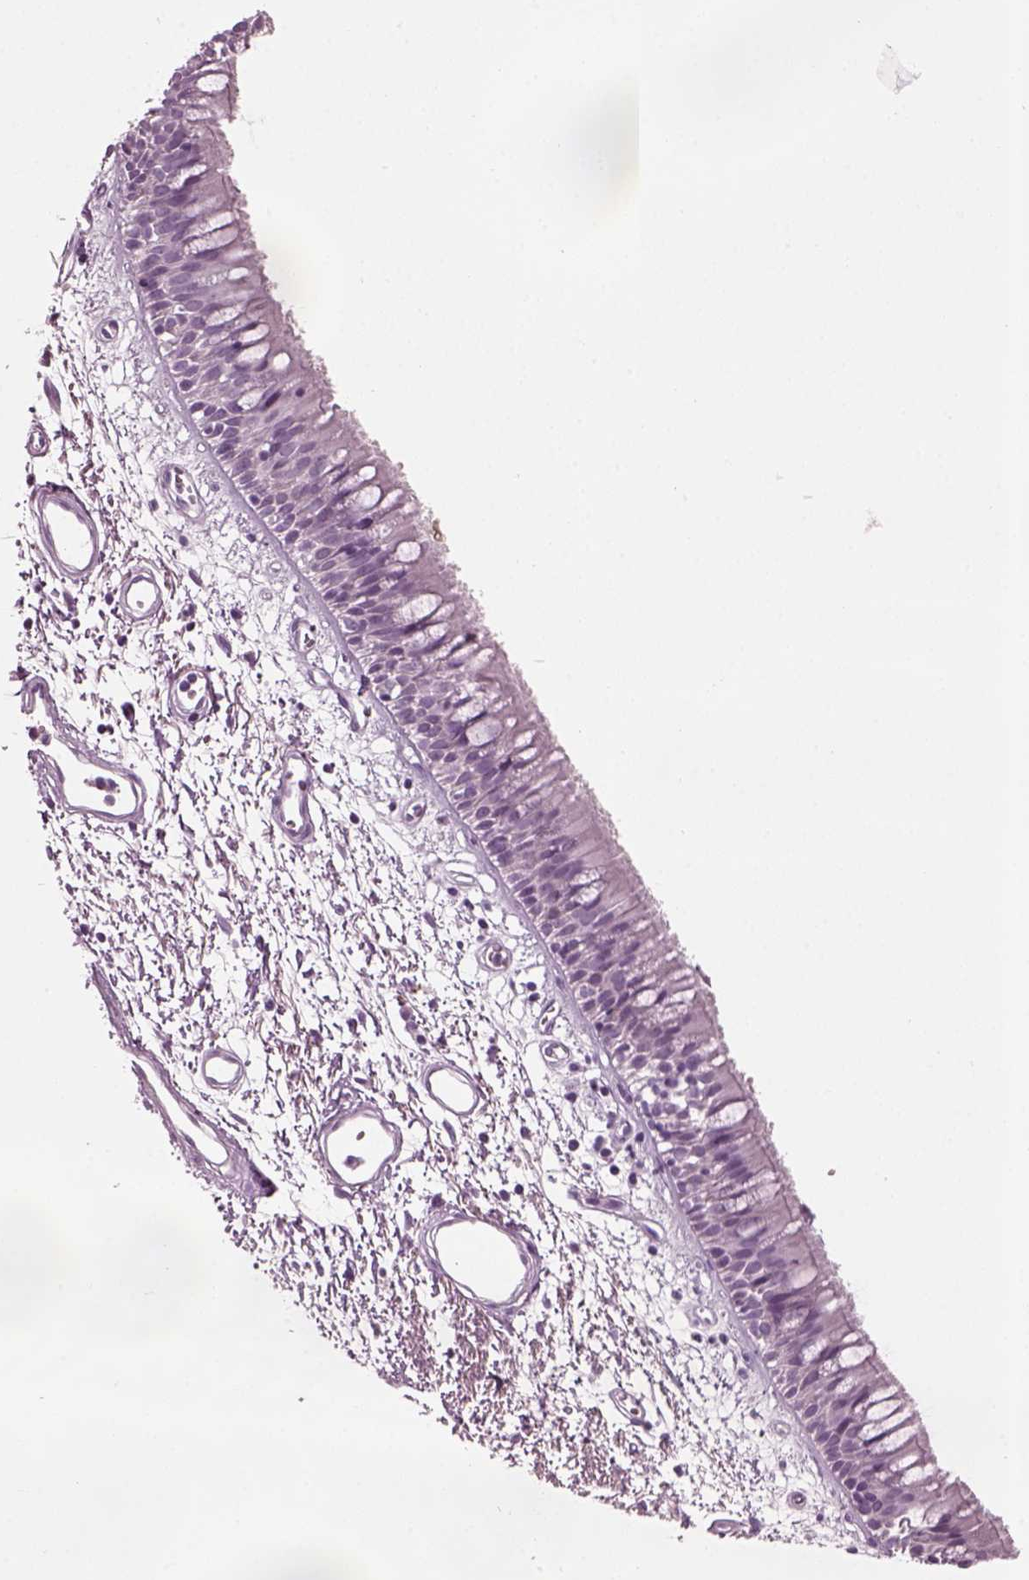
{"staining": {"intensity": "negative", "quantity": "none", "location": "none"}, "tissue": "bronchus", "cell_type": "Respiratory epithelial cells", "image_type": "normal", "snomed": [{"axis": "morphology", "description": "Normal tissue, NOS"}, {"axis": "morphology", "description": "Squamous cell carcinoma, NOS"}, {"axis": "topography", "description": "Cartilage tissue"}, {"axis": "topography", "description": "Bronchus"}, {"axis": "topography", "description": "Lung"}], "caption": "Immunohistochemistry of unremarkable human bronchus reveals no expression in respiratory epithelial cells.", "gene": "SLC6A17", "patient": {"sex": "male", "age": 66}}